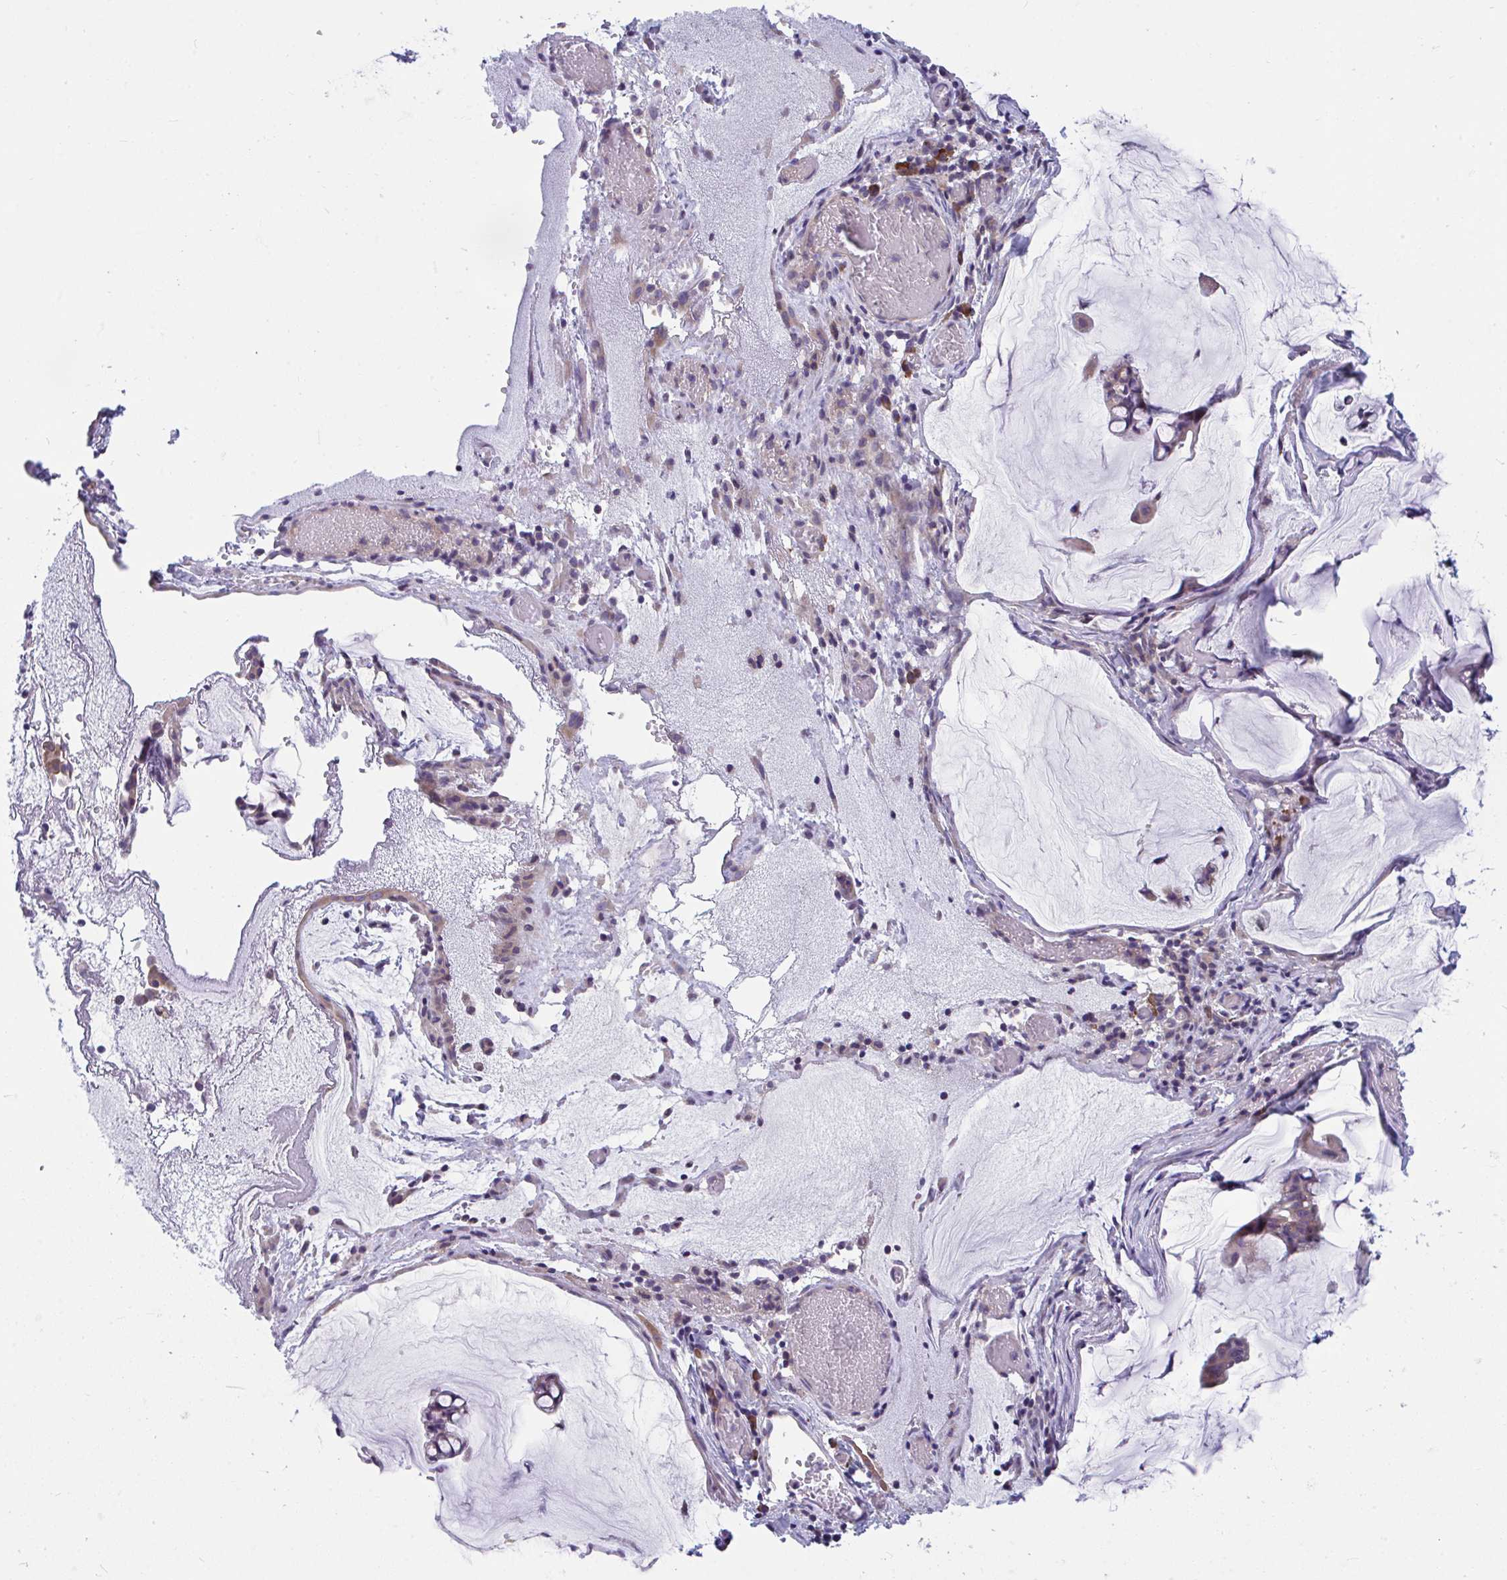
{"staining": {"intensity": "negative", "quantity": "none", "location": "none"}, "tissue": "ovarian cancer", "cell_type": "Tumor cells", "image_type": "cancer", "snomed": [{"axis": "morphology", "description": "Cystadenocarcinoma, mucinous, NOS"}, {"axis": "topography", "description": "Ovary"}], "caption": "Image shows no significant protein expression in tumor cells of ovarian mucinous cystadenocarcinoma.", "gene": "WBP1", "patient": {"sex": "female", "age": 73}}